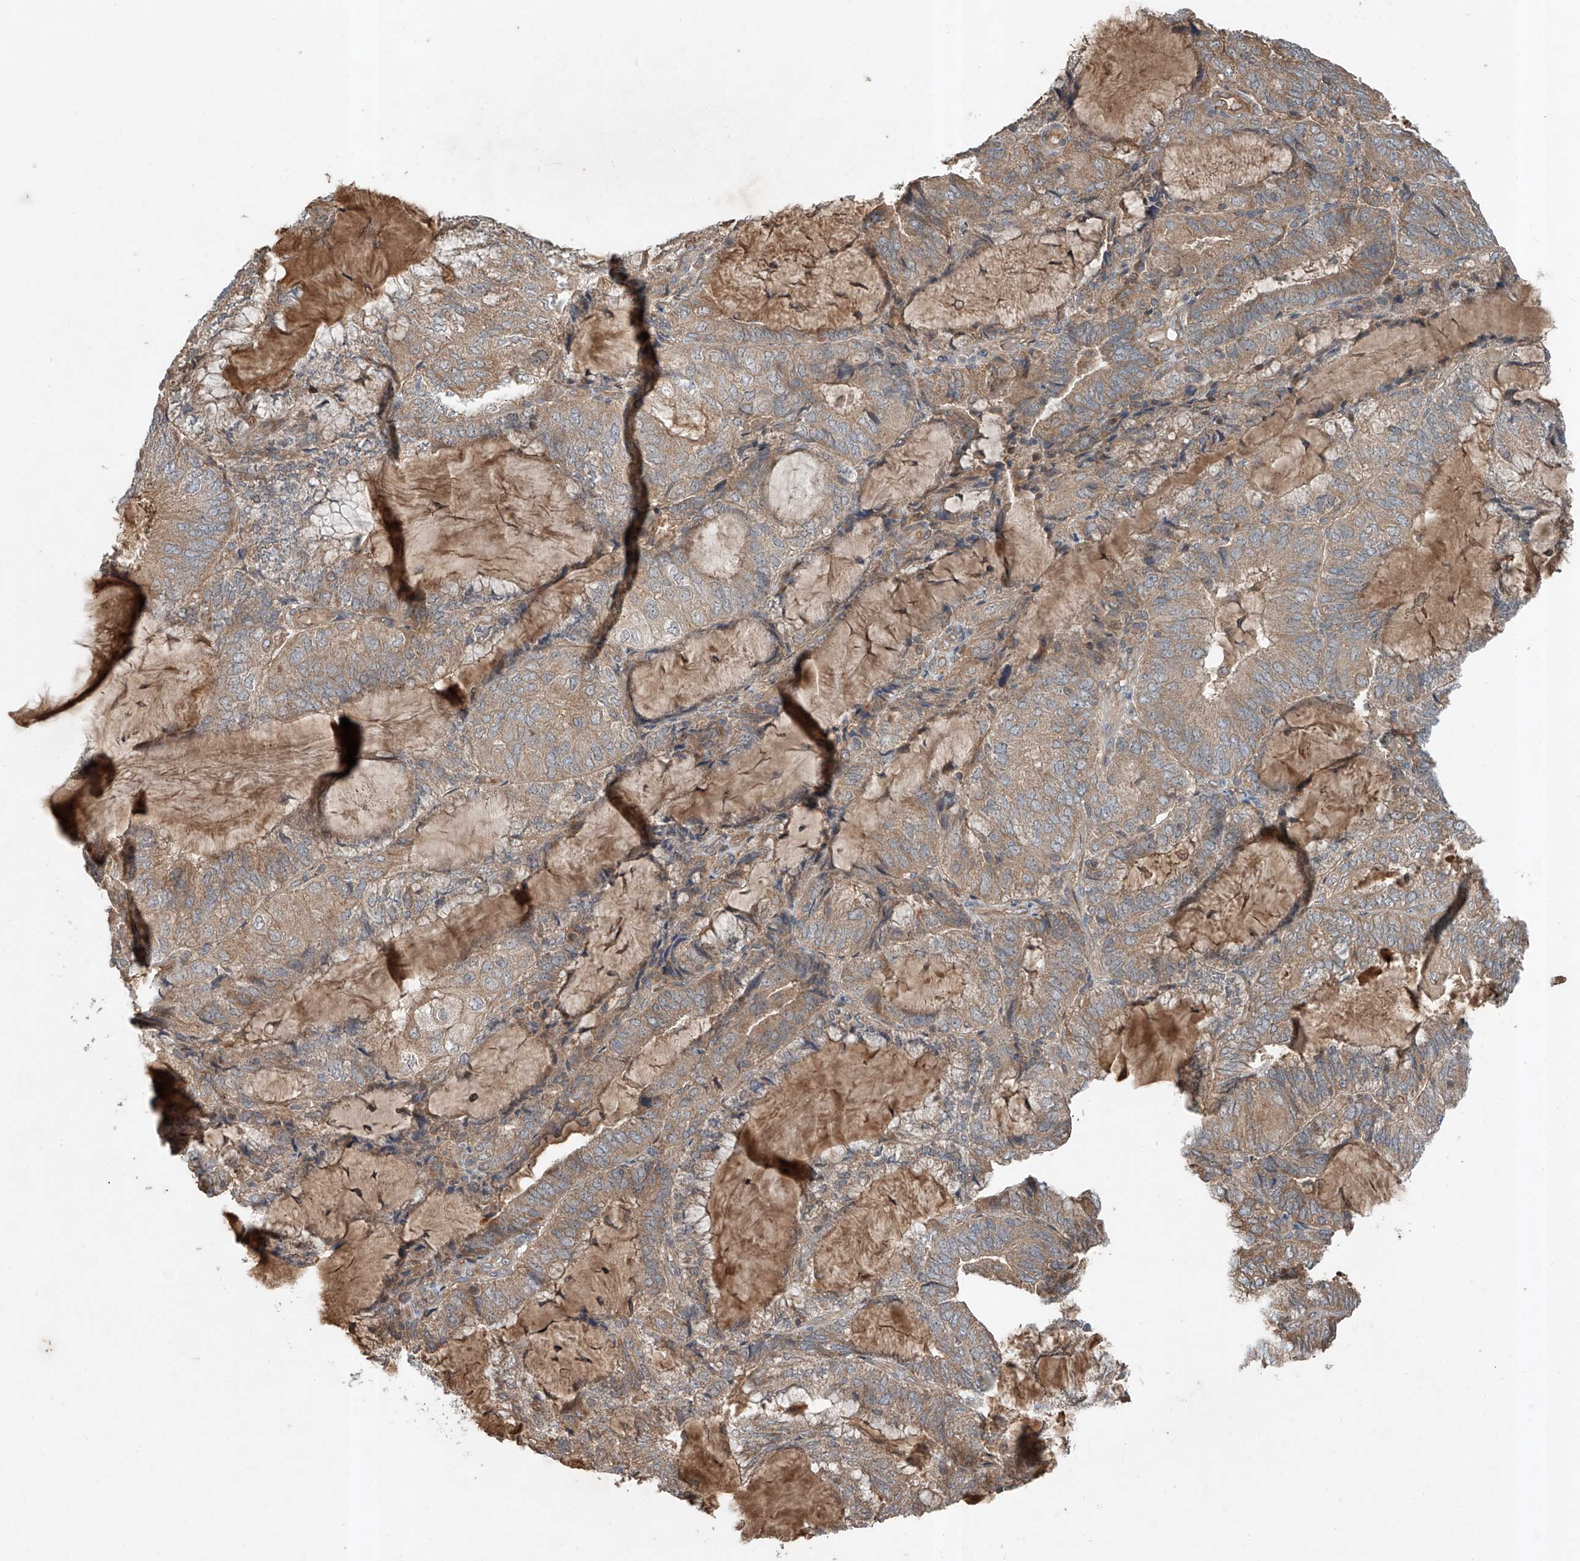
{"staining": {"intensity": "weak", "quantity": ">75%", "location": "cytoplasmic/membranous"}, "tissue": "endometrial cancer", "cell_type": "Tumor cells", "image_type": "cancer", "snomed": [{"axis": "morphology", "description": "Adenocarcinoma, NOS"}, {"axis": "topography", "description": "Endometrium"}], "caption": "Endometrial cancer stained with immunohistochemistry (IHC) displays weak cytoplasmic/membranous positivity in approximately >75% of tumor cells. Immunohistochemistry stains the protein in brown and the nuclei are stained blue.", "gene": "ADAM23", "patient": {"sex": "female", "age": 81}}